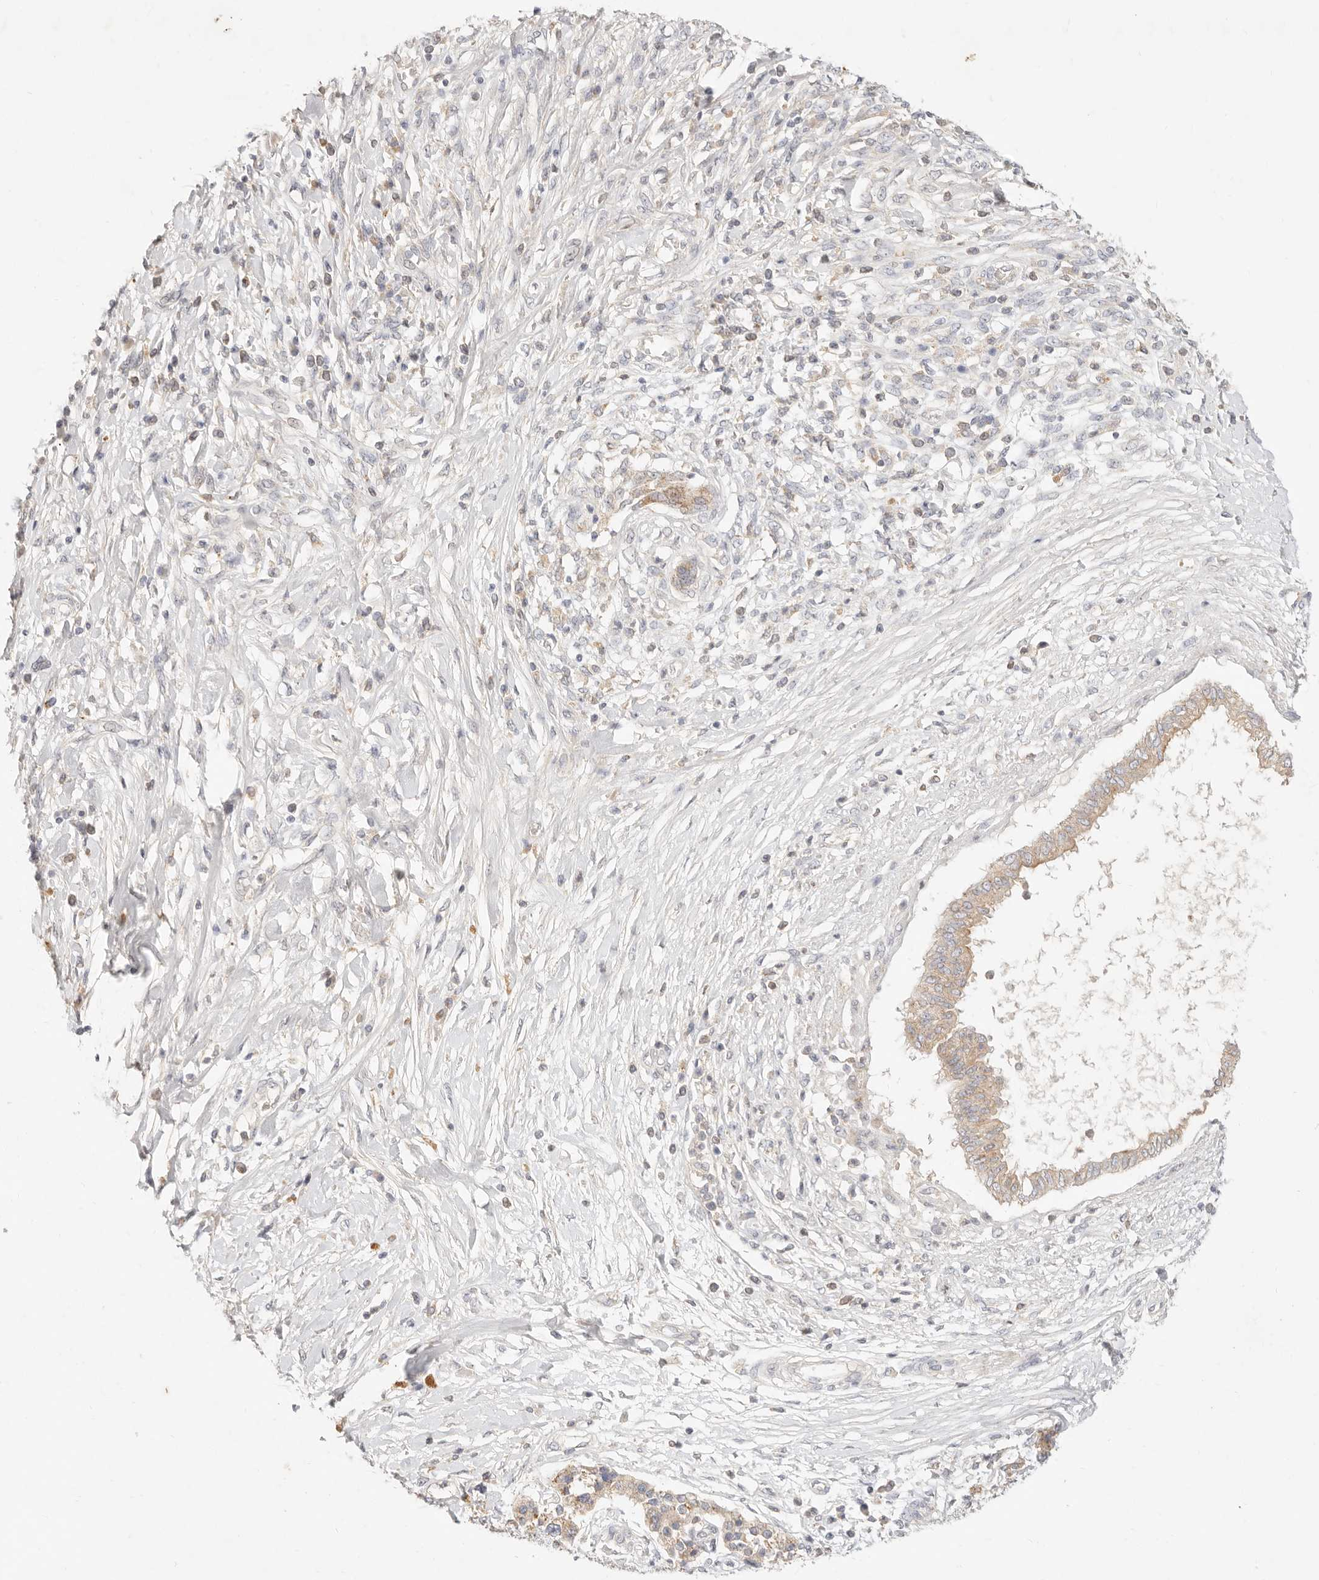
{"staining": {"intensity": "weak", "quantity": "25%-75%", "location": "cytoplasmic/membranous"}, "tissue": "pancreatic cancer", "cell_type": "Tumor cells", "image_type": "cancer", "snomed": [{"axis": "morphology", "description": "Adenocarcinoma, NOS"}, {"axis": "topography", "description": "Pancreas"}], "caption": "Immunohistochemical staining of human adenocarcinoma (pancreatic) shows low levels of weak cytoplasmic/membranous protein staining in approximately 25%-75% of tumor cells.", "gene": "ACOX1", "patient": {"sex": "female", "age": 56}}